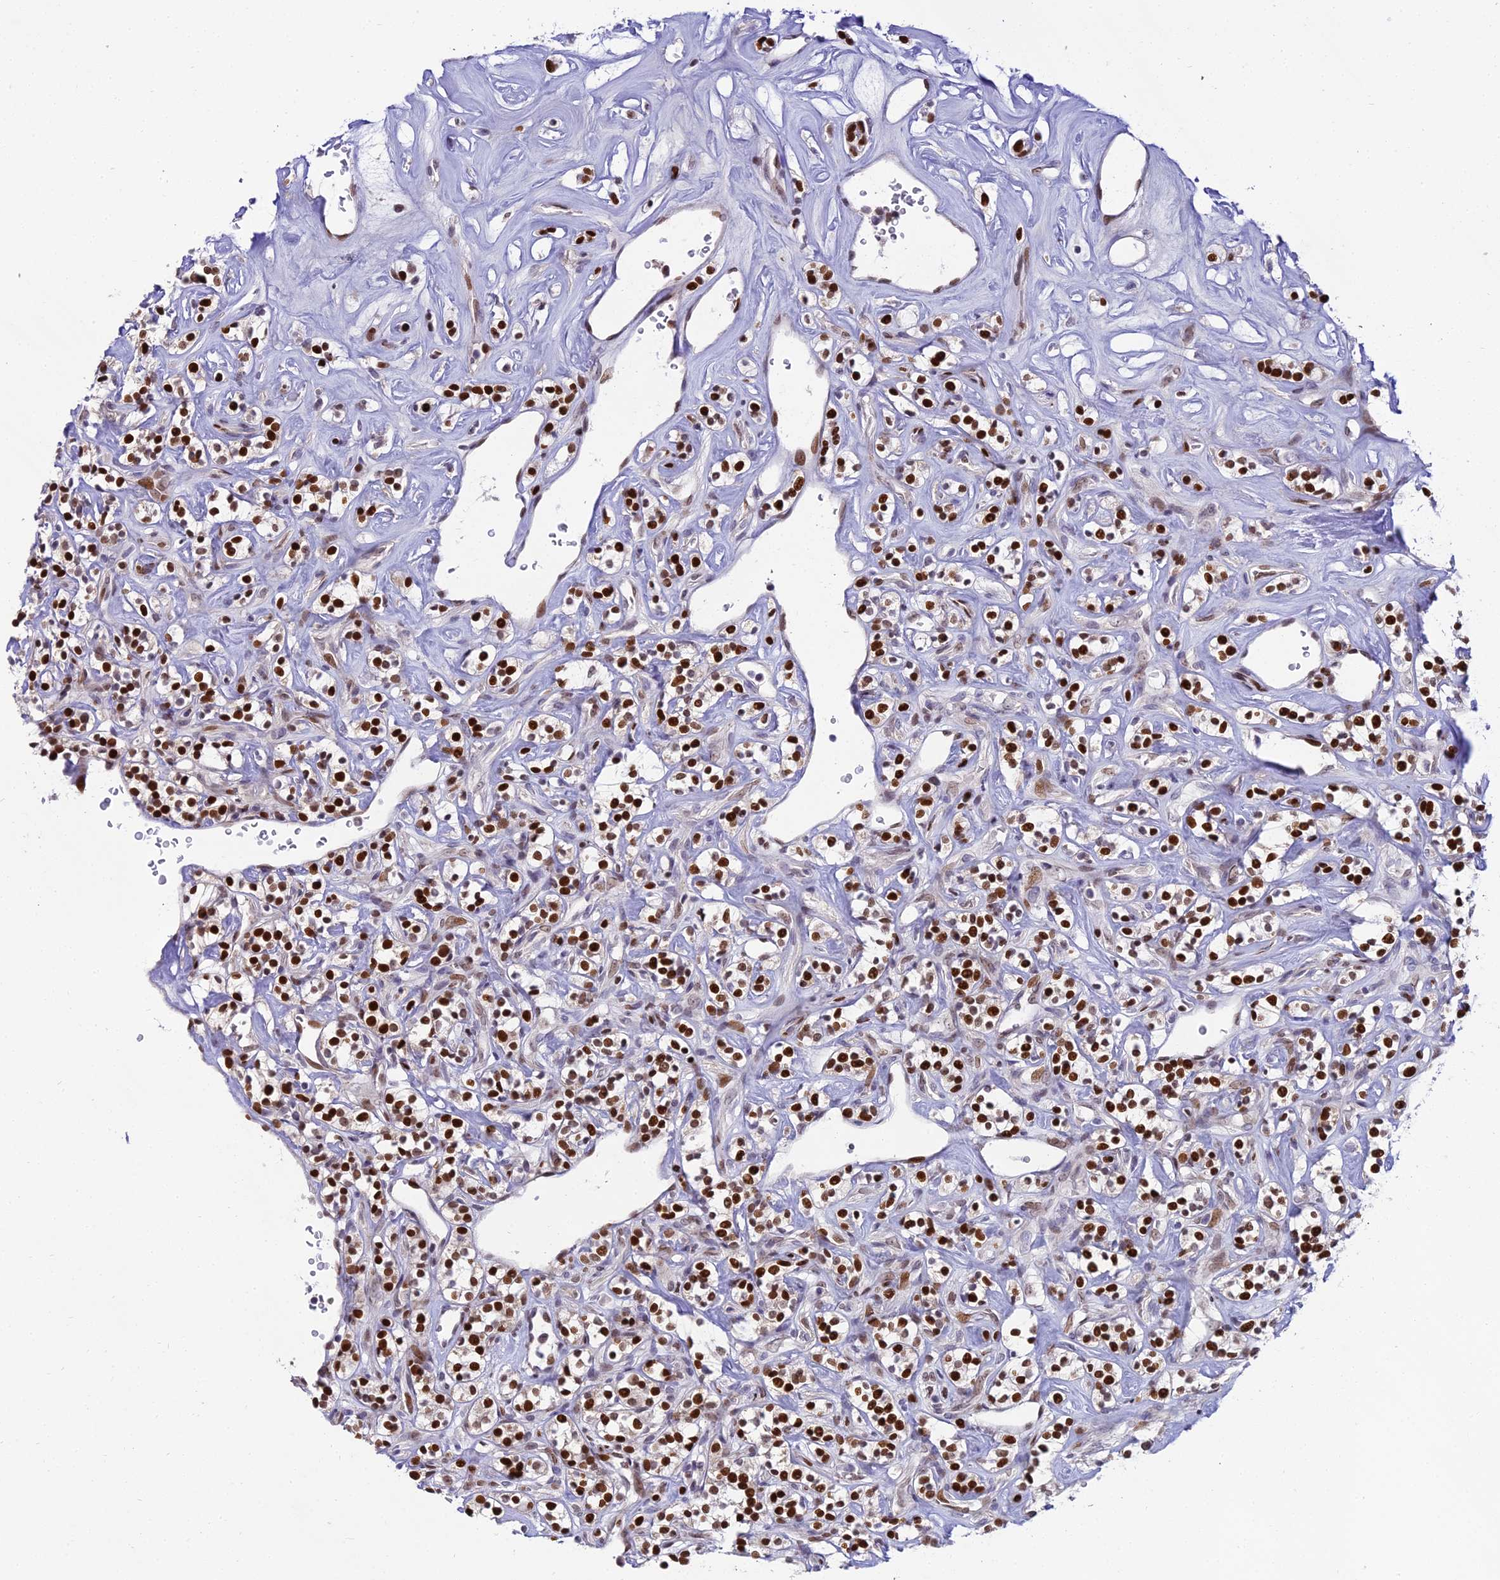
{"staining": {"intensity": "strong", "quantity": ">75%", "location": "nuclear"}, "tissue": "renal cancer", "cell_type": "Tumor cells", "image_type": "cancer", "snomed": [{"axis": "morphology", "description": "Adenocarcinoma, NOS"}, {"axis": "topography", "description": "Kidney"}], "caption": "Strong nuclear protein expression is identified in about >75% of tumor cells in adenocarcinoma (renal). (IHC, brightfield microscopy, high magnification).", "gene": "ZNF707", "patient": {"sex": "male", "age": 77}}